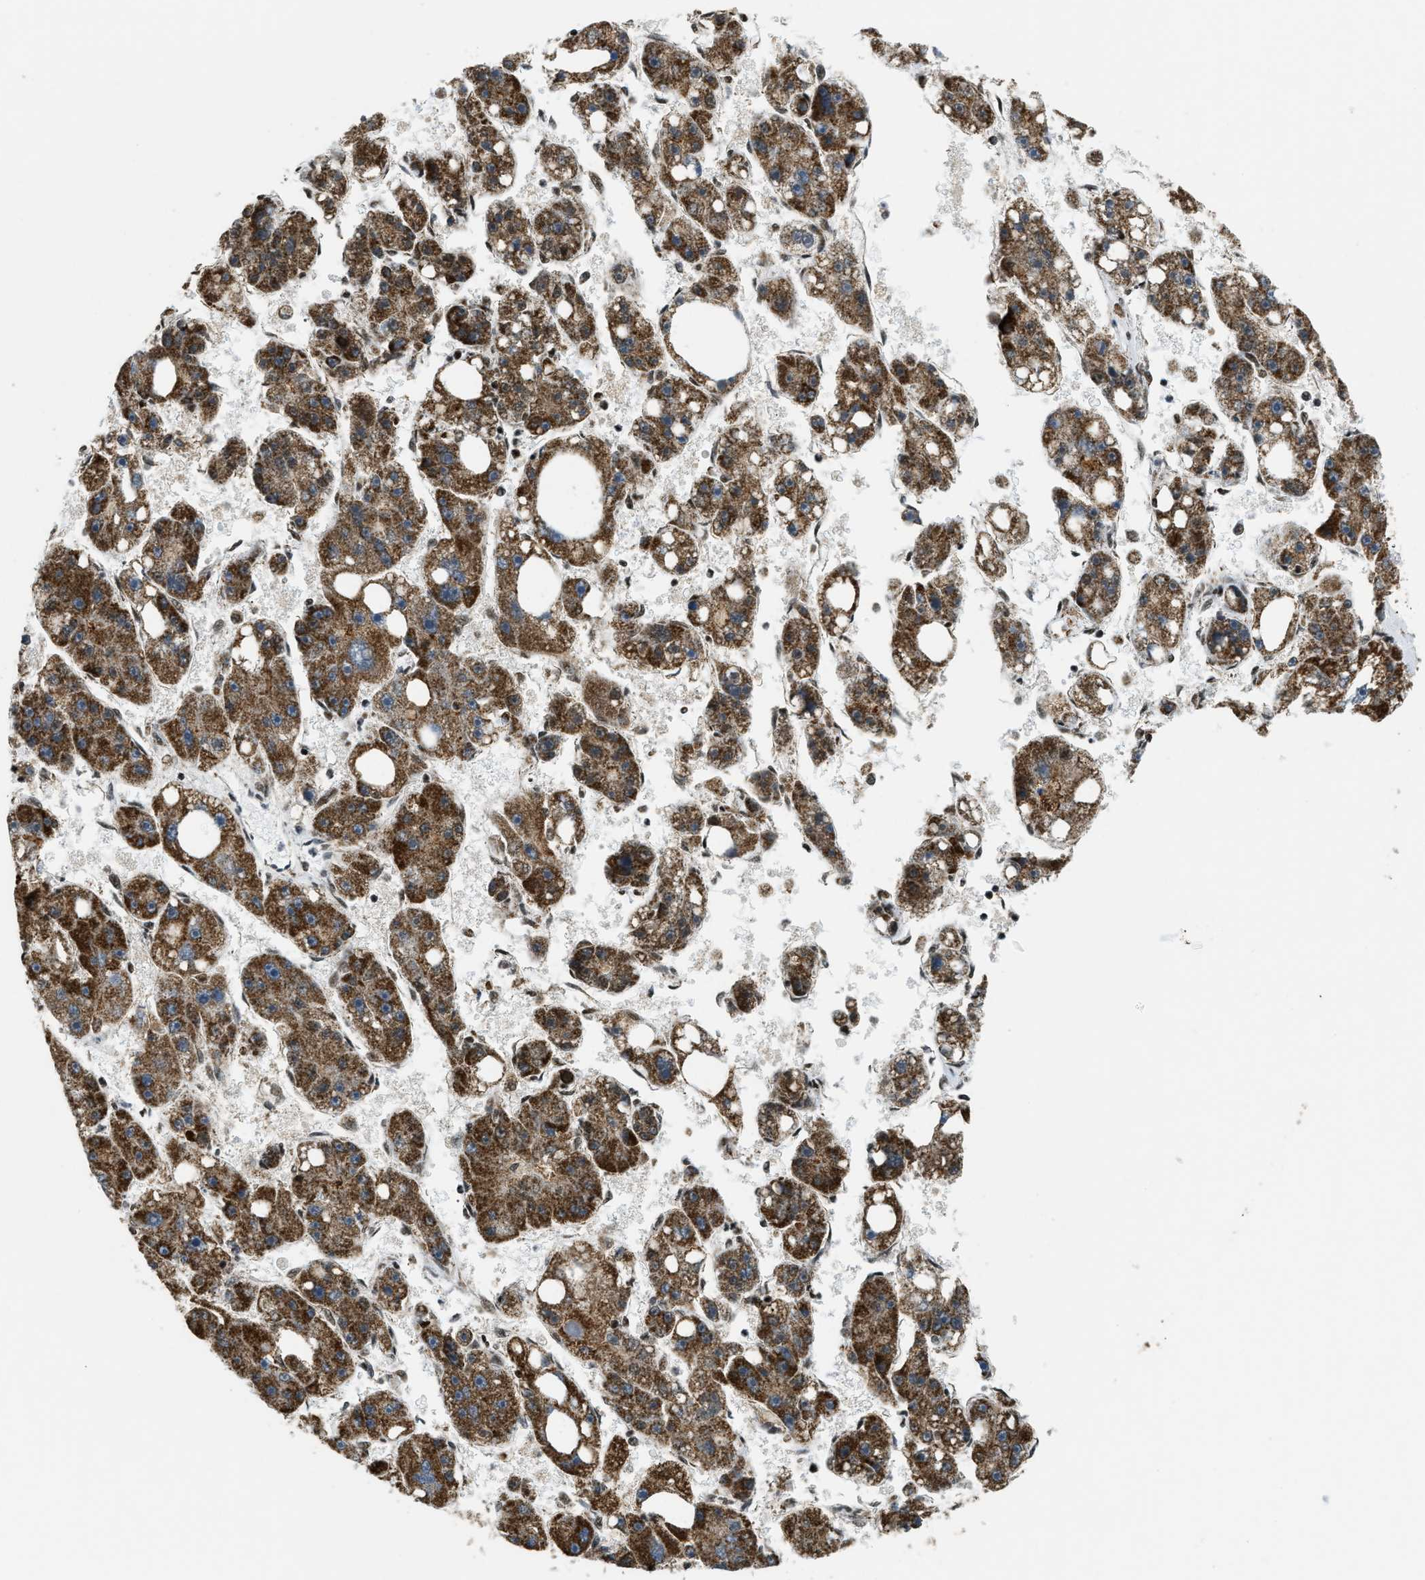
{"staining": {"intensity": "strong", "quantity": ">75%", "location": "cytoplasmic/membranous"}, "tissue": "liver cancer", "cell_type": "Tumor cells", "image_type": "cancer", "snomed": [{"axis": "morphology", "description": "Carcinoma, Hepatocellular, NOS"}, {"axis": "topography", "description": "Liver"}], "caption": "Strong cytoplasmic/membranous staining for a protein is present in about >75% of tumor cells of hepatocellular carcinoma (liver) using immunohistochemistry.", "gene": "GABPB1", "patient": {"sex": "female", "age": 61}}